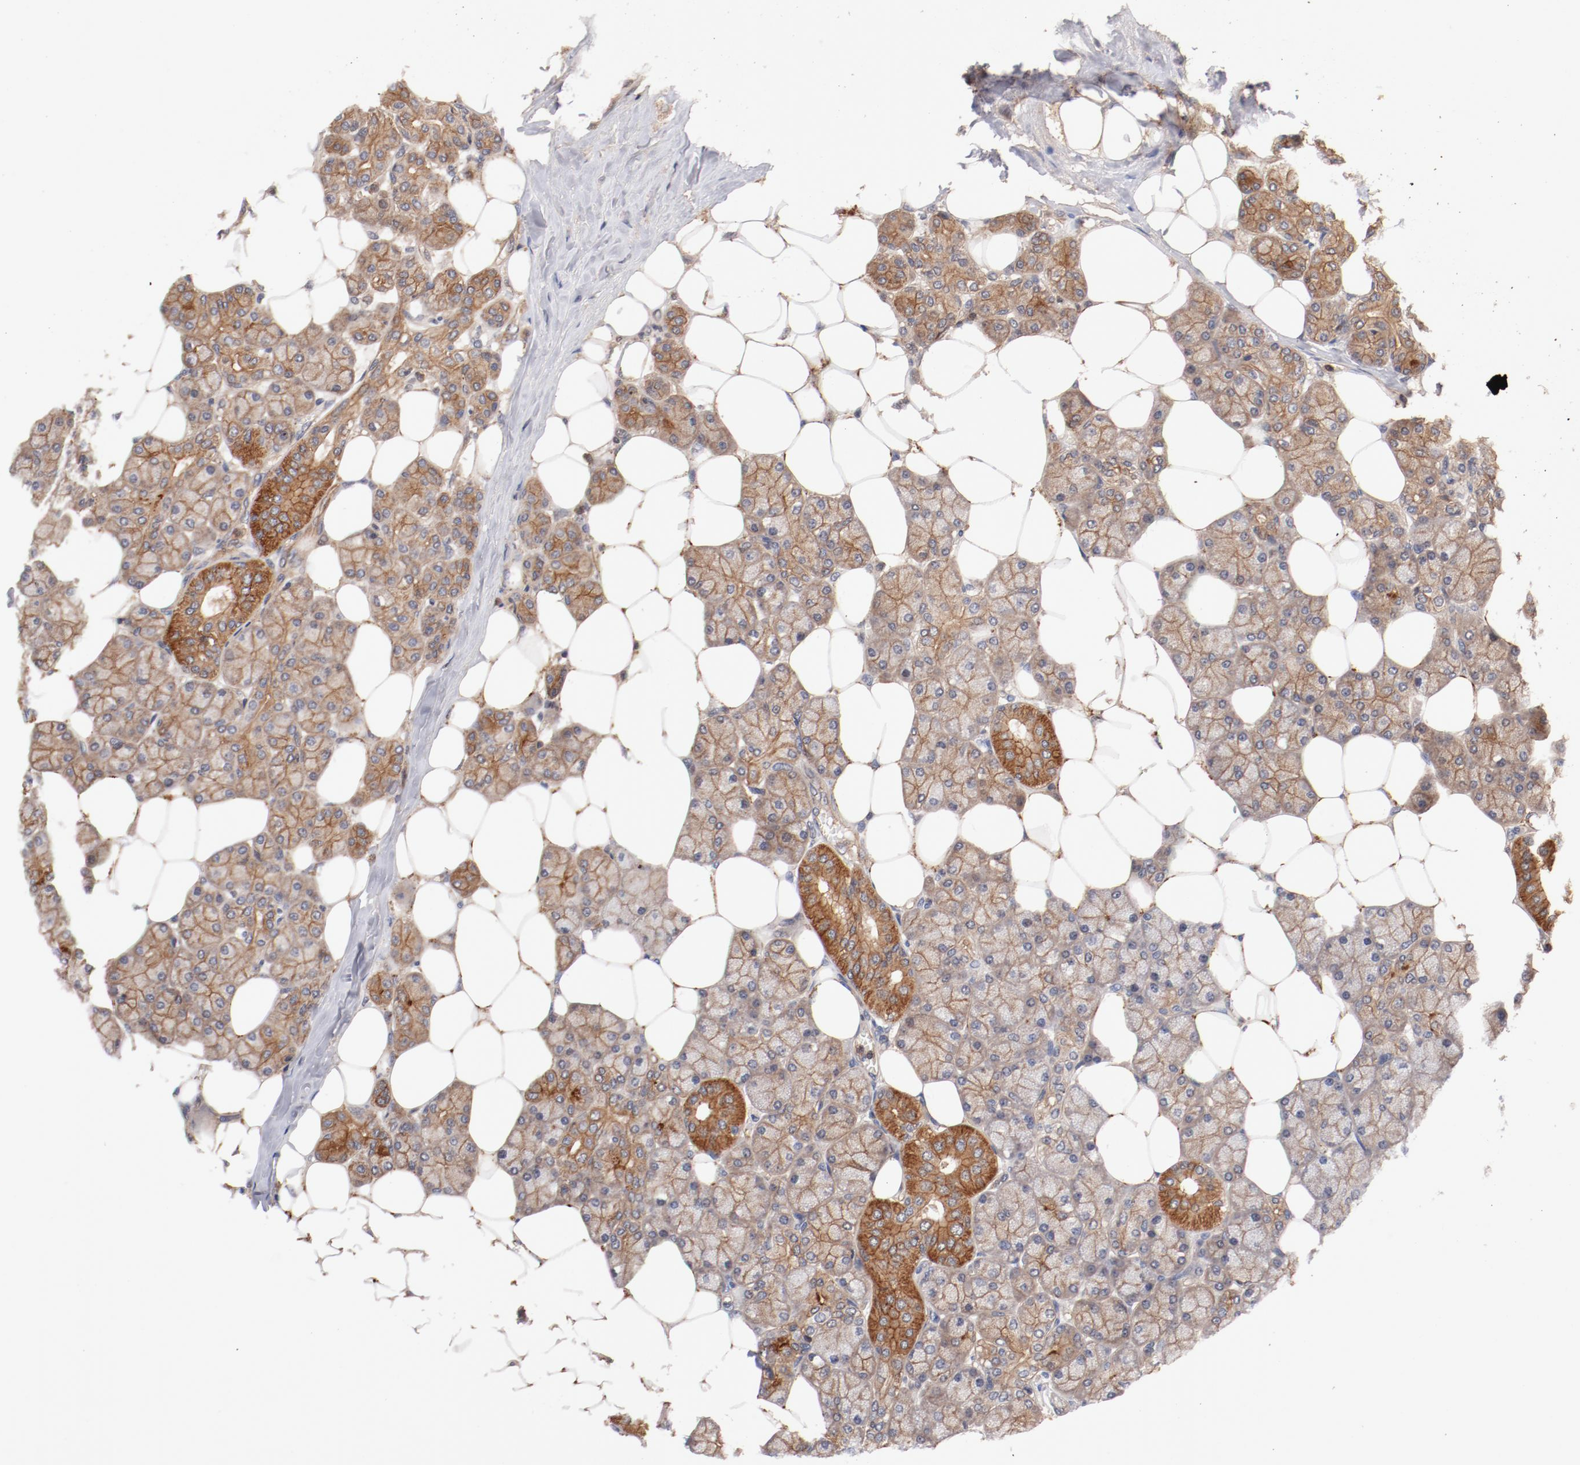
{"staining": {"intensity": "moderate", "quantity": ">75%", "location": "cytoplasmic/membranous"}, "tissue": "head and neck cancer", "cell_type": "Tumor cells", "image_type": "cancer", "snomed": [{"axis": "morphology", "description": "Normal tissue, NOS"}, {"axis": "morphology", "description": "Adenocarcinoma, NOS"}, {"axis": "topography", "description": "Salivary gland"}, {"axis": "topography", "description": "Head-Neck"}], "caption": "Protein staining of adenocarcinoma (head and neck) tissue shows moderate cytoplasmic/membranous positivity in about >75% of tumor cells.", "gene": "GUF1", "patient": {"sex": "male", "age": 80}}